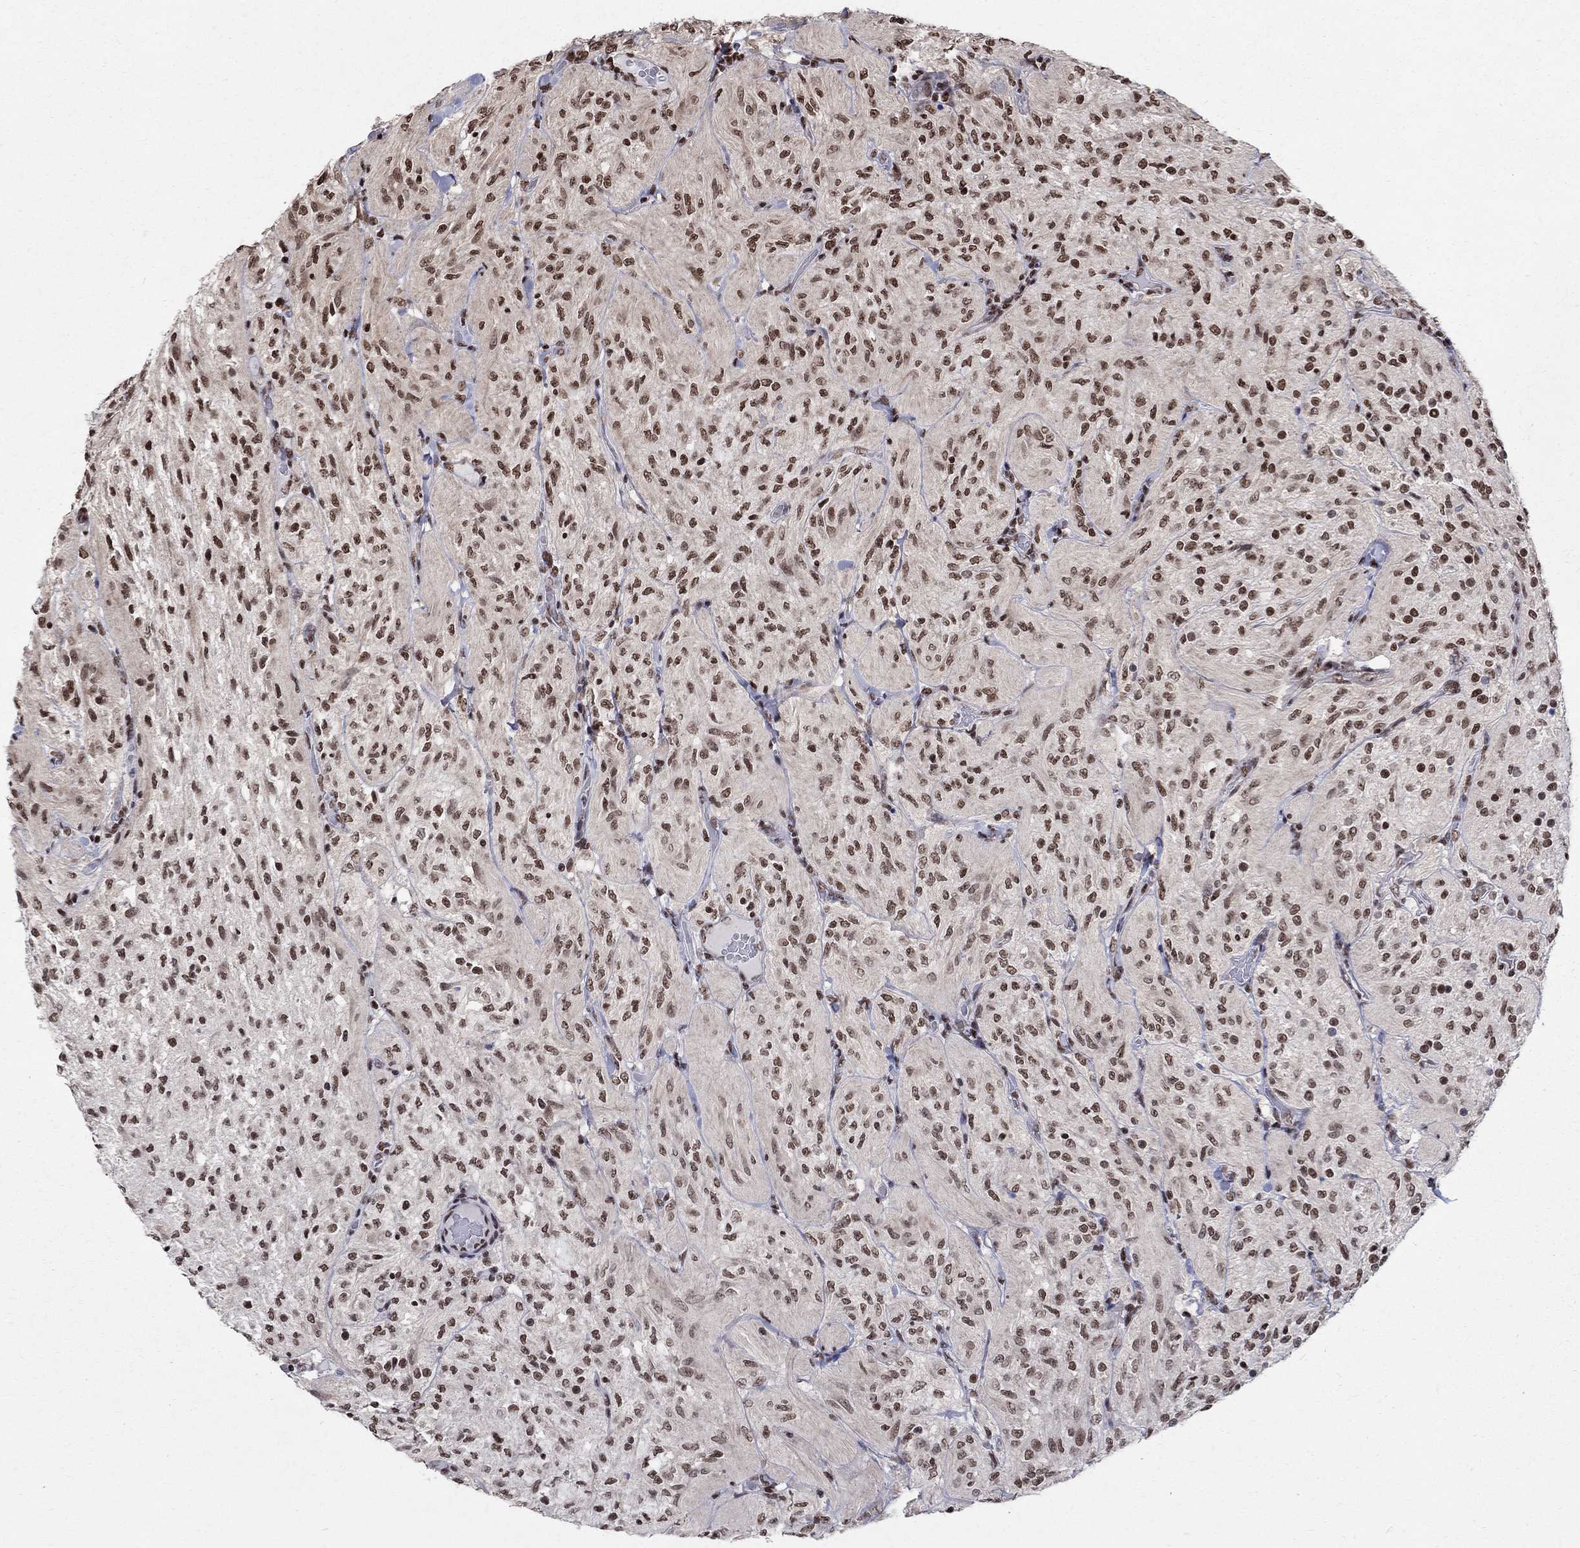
{"staining": {"intensity": "moderate", "quantity": ">75%", "location": "nuclear"}, "tissue": "glioma", "cell_type": "Tumor cells", "image_type": "cancer", "snomed": [{"axis": "morphology", "description": "Glioma, malignant, Low grade"}, {"axis": "topography", "description": "Brain"}], "caption": "A brown stain highlights moderate nuclear expression of a protein in human glioma tumor cells.", "gene": "FBXO16", "patient": {"sex": "male", "age": 3}}